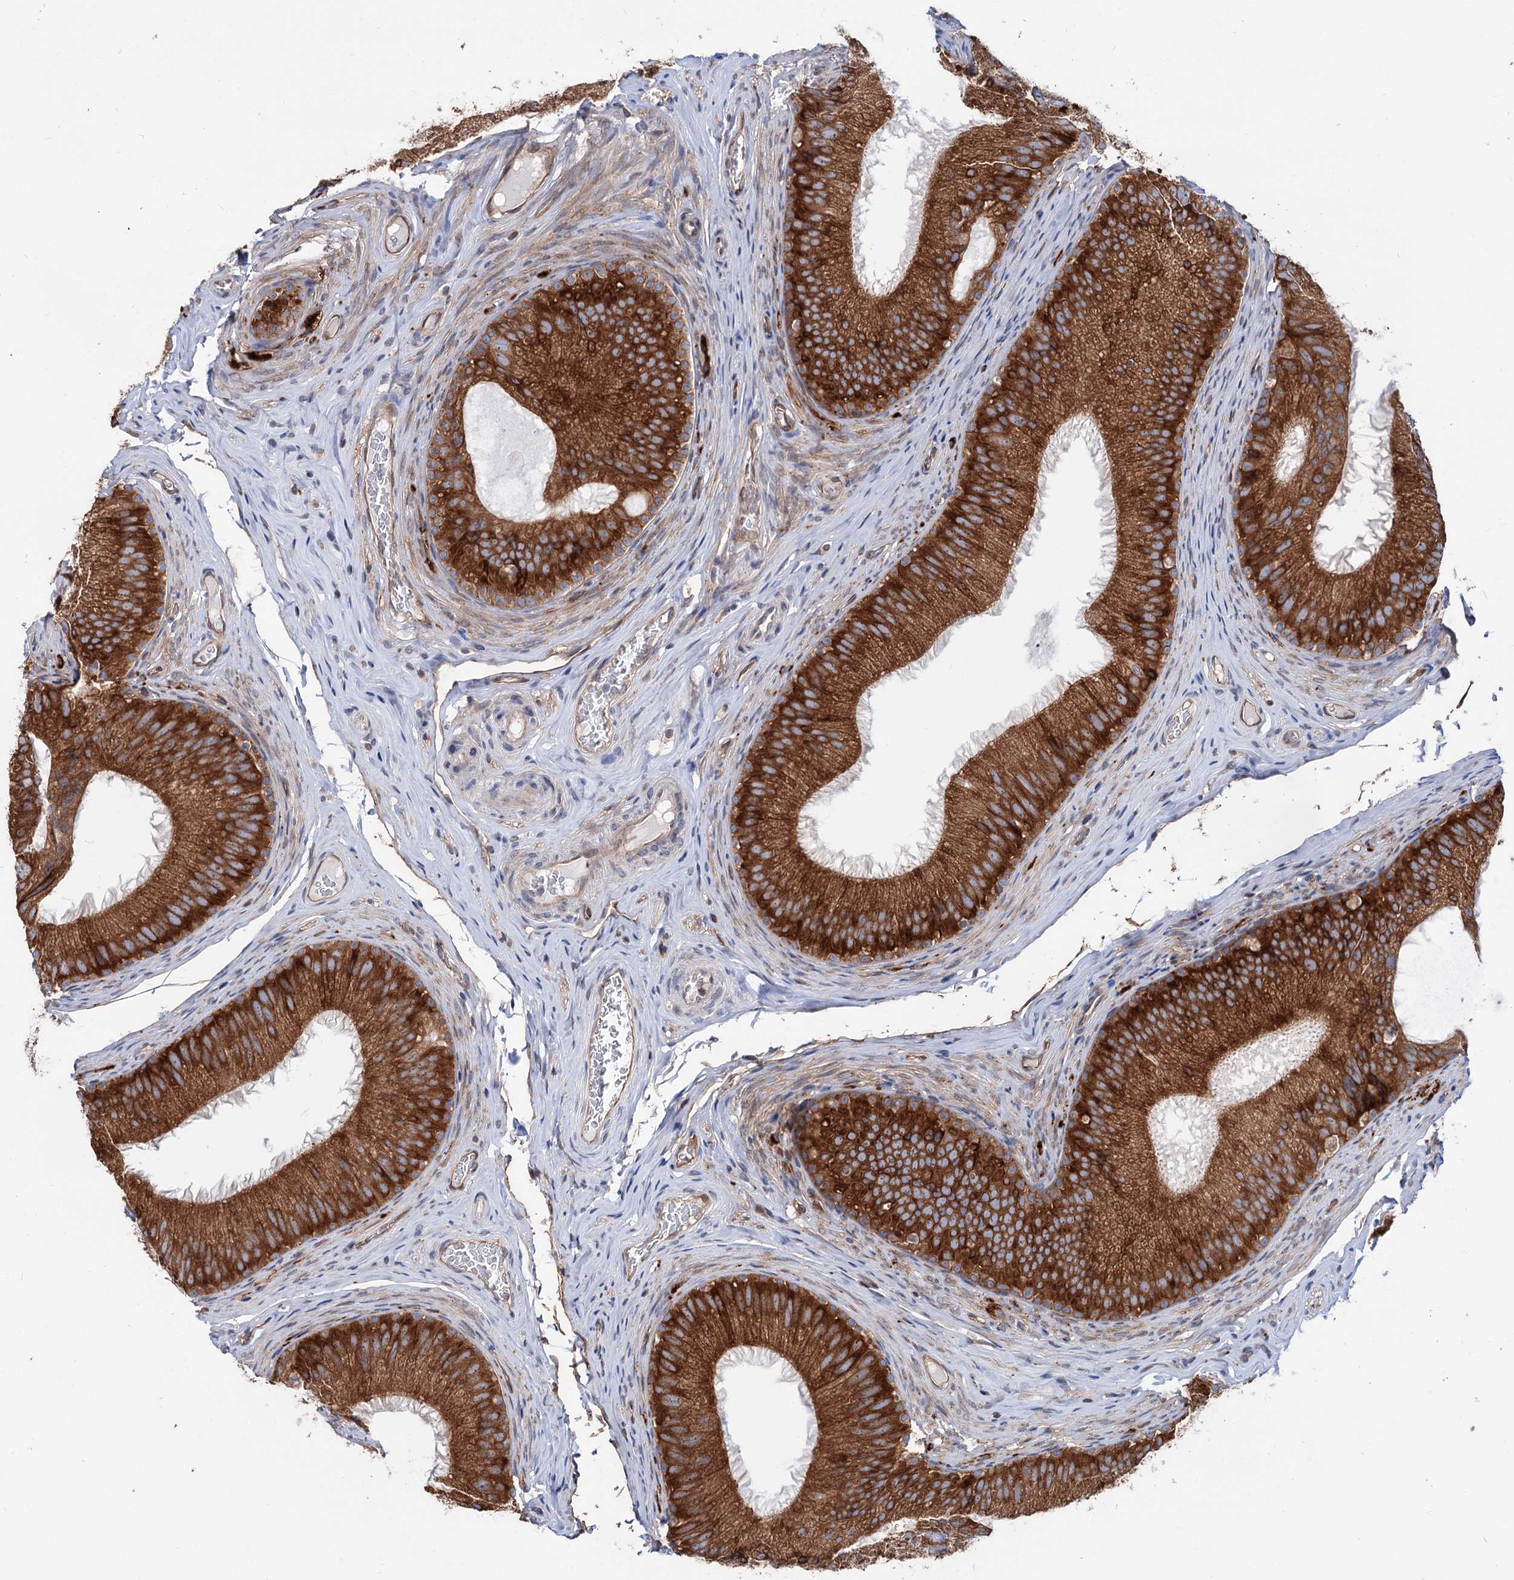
{"staining": {"intensity": "strong", "quantity": ">75%", "location": "cytoplasmic/membranous"}, "tissue": "epididymis", "cell_type": "Glandular cells", "image_type": "normal", "snomed": [{"axis": "morphology", "description": "Normal tissue, NOS"}, {"axis": "topography", "description": "Epididymis"}], "caption": "Protein analysis of unremarkable epididymis reveals strong cytoplasmic/membranous positivity in about >75% of glandular cells. Nuclei are stained in blue.", "gene": "PTDSS2", "patient": {"sex": "male", "age": 34}}